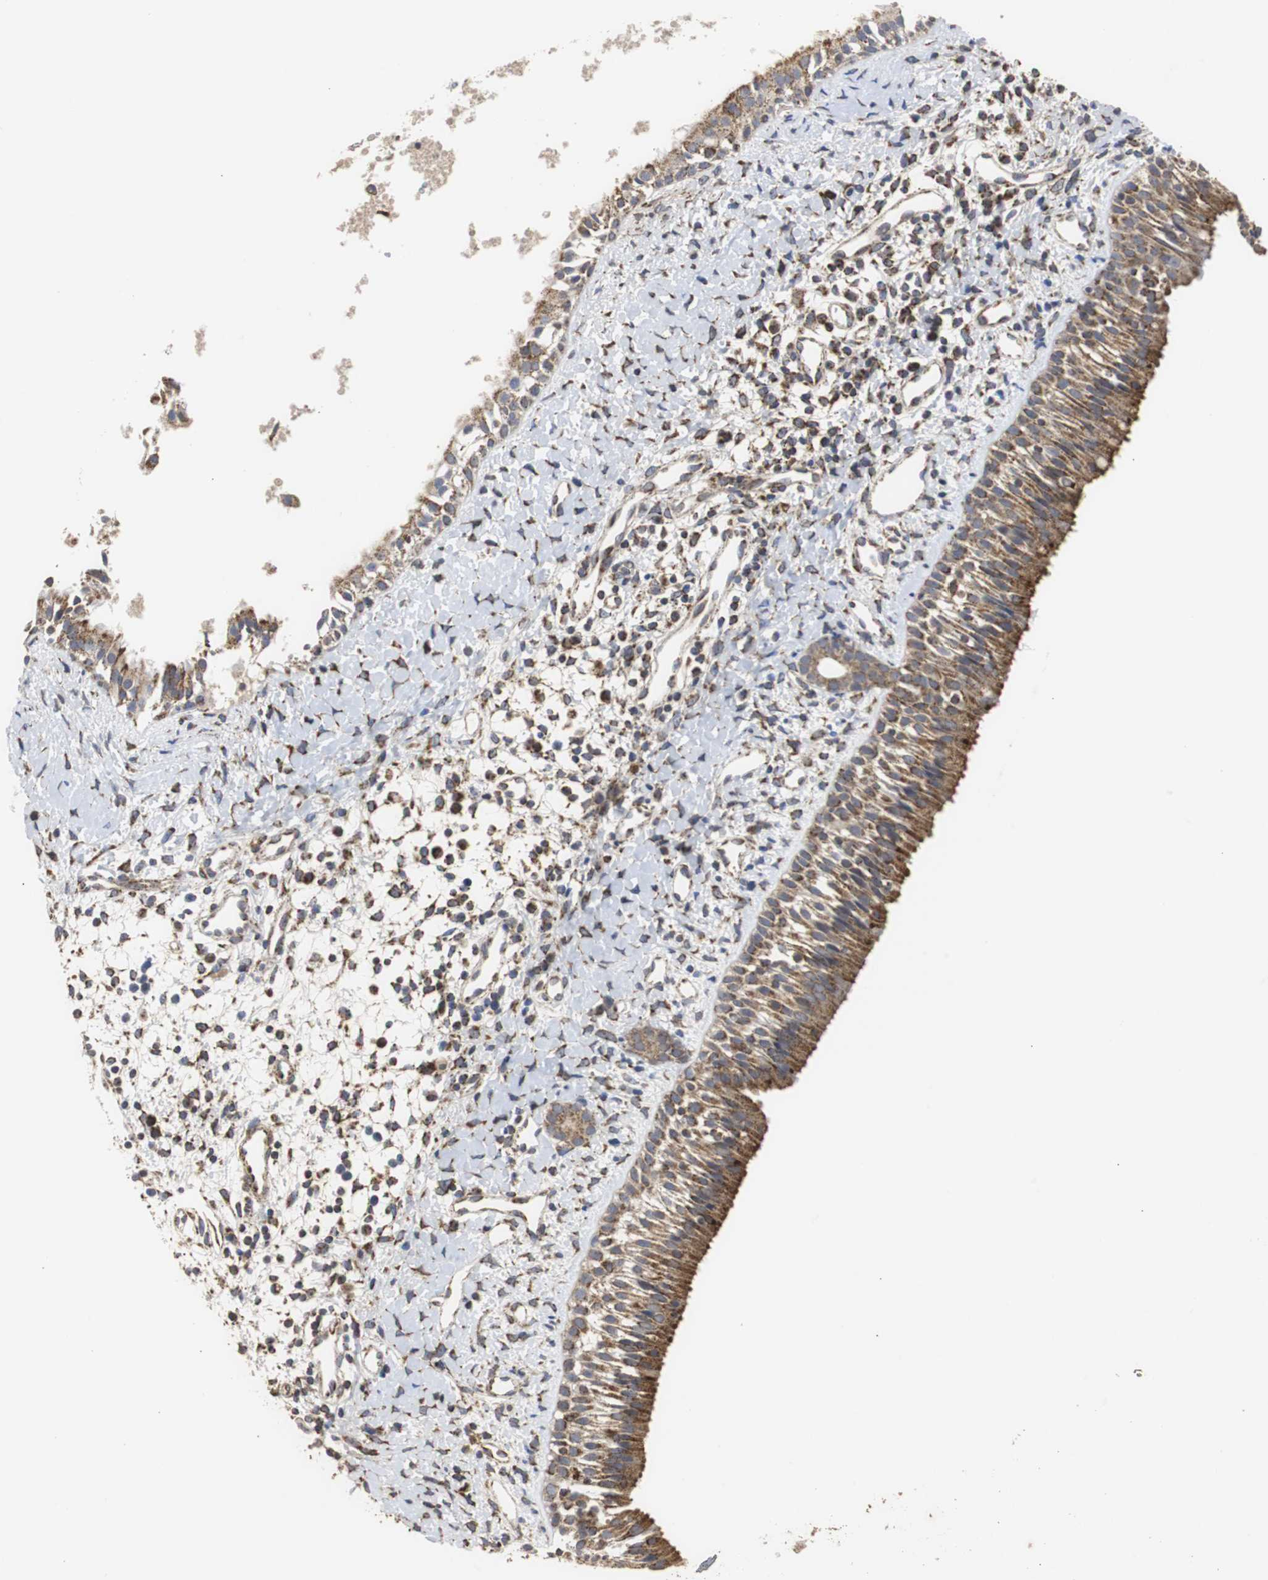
{"staining": {"intensity": "moderate", "quantity": ">75%", "location": "cytoplasmic/membranous"}, "tissue": "nasopharynx", "cell_type": "Respiratory epithelial cells", "image_type": "normal", "snomed": [{"axis": "morphology", "description": "Normal tissue, NOS"}, {"axis": "topography", "description": "Nasopharynx"}], "caption": "Immunohistochemistry (IHC) (DAB) staining of unremarkable nasopharynx demonstrates moderate cytoplasmic/membranous protein staining in about >75% of respiratory epithelial cells. (DAB (3,3'-diaminobenzidine) = brown stain, brightfield microscopy at high magnification).", "gene": "HSD17B10", "patient": {"sex": "male", "age": 22}}